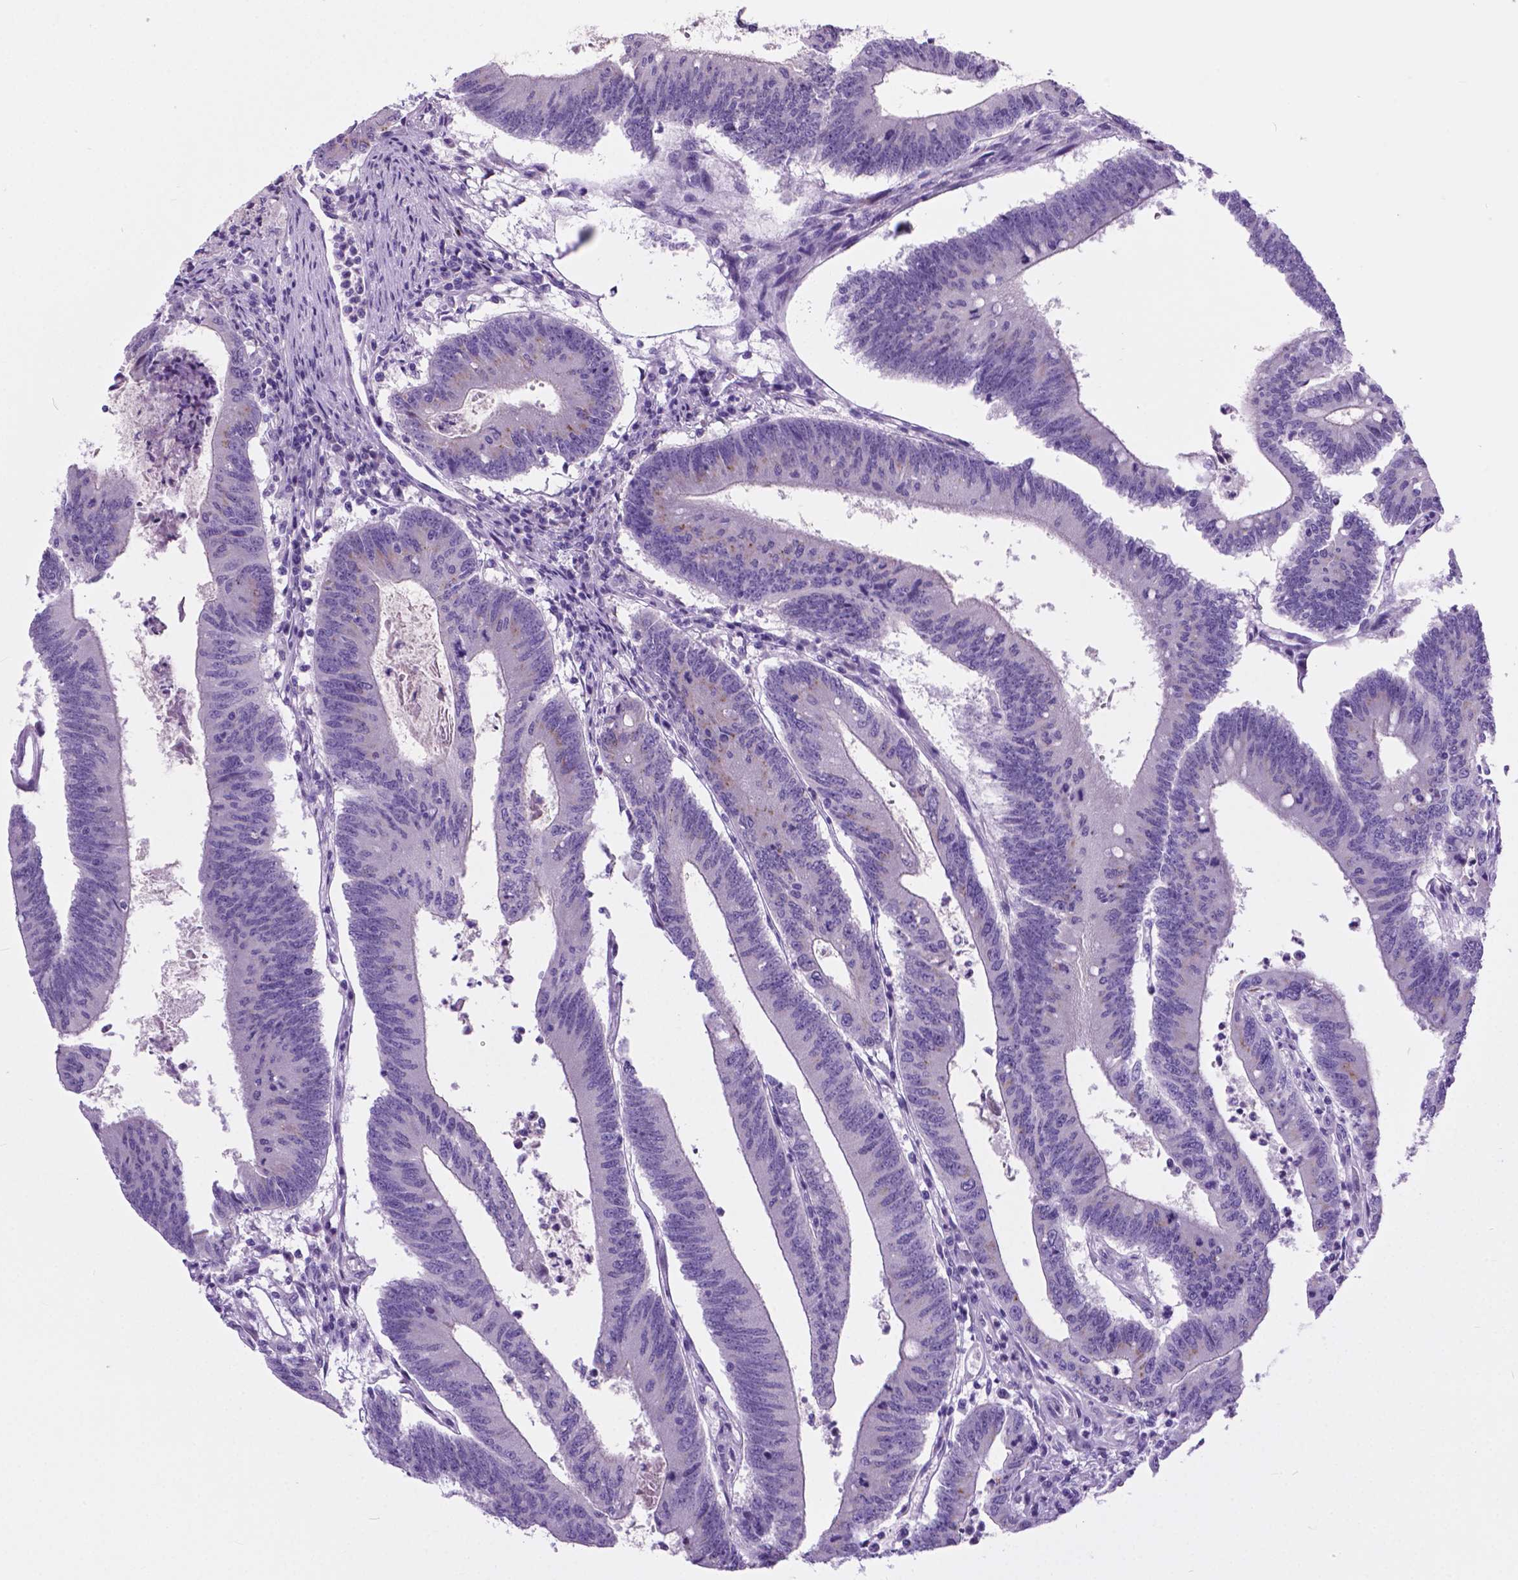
{"staining": {"intensity": "negative", "quantity": "none", "location": "none"}, "tissue": "colorectal cancer", "cell_type": "Tumor cells", "image_type": "cancer", "snomed": [{"axis": "morphology", "description": "Adenocarcinoma, NOS"}, {"axis": "topography", "description": "Colon"}], "caption": "The image displays no significant positivity in tumor cells of colorectal cancer.", "gene": "ARMS2", "patient": {"sex": "female", "age": 70}}